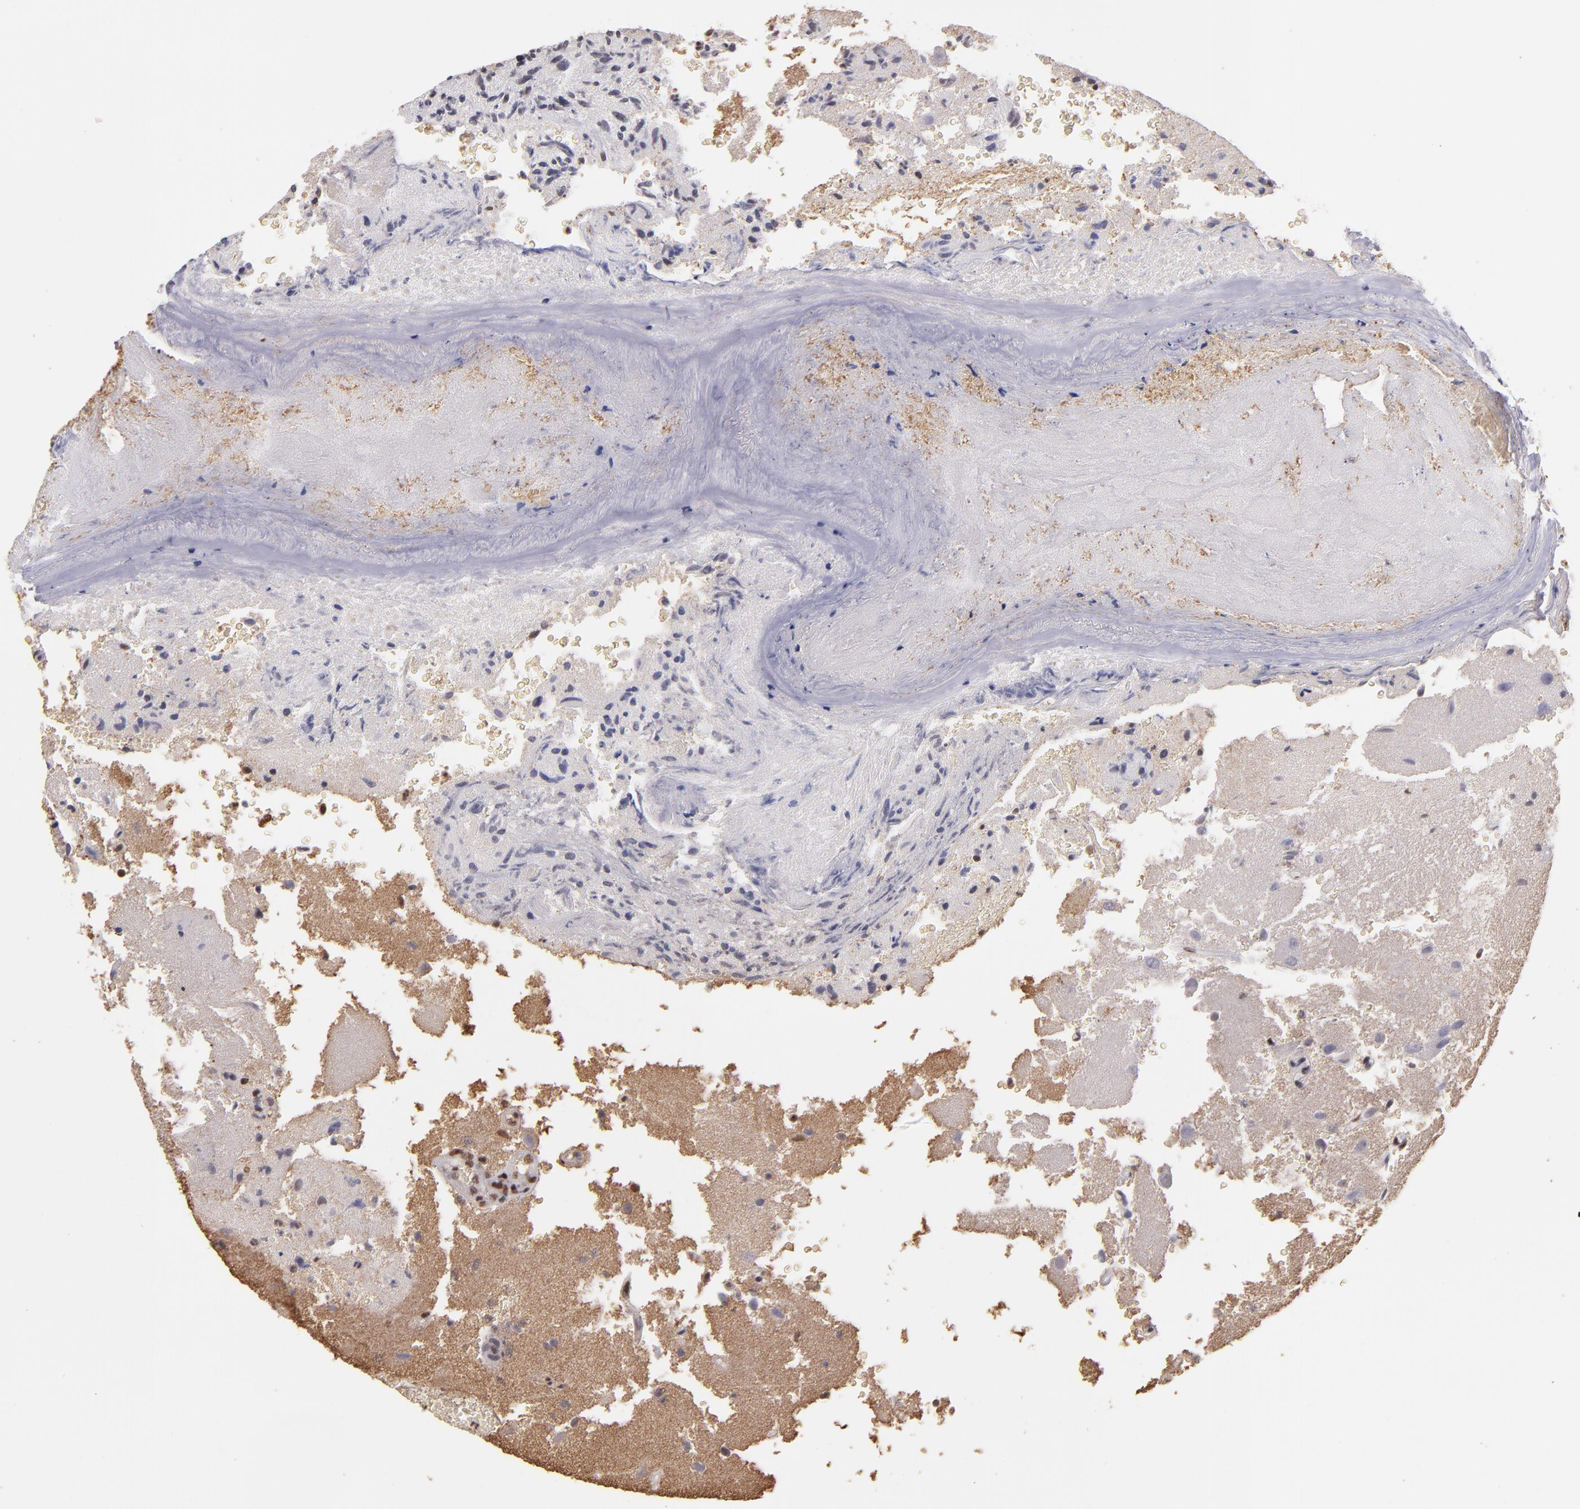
{"staining": {"intensity": "weak", "quantity": ">75%", "location": "nuclear"}, "tissue": "glioma", "cell_type": "Tumor cells", "image_type": "cancer", "snomed": [{"axis": "morphology", "description": "Normal tissue, NOS"}, {"axis": "morphology", "description": "Glioma, malignant, High grade"}, {"axis": "topography", "description": "Cerebral cortex"}], "caption": "A high-resolution photomicrograph shows immunohistochemistry staining of glioma, which shows weak nuclear positivity in about >75% of tumor cells. (IHC, brightfield microscopy, high magnification).", "gene": "SP1", "patient": {"sex": "male", "age": 75}}